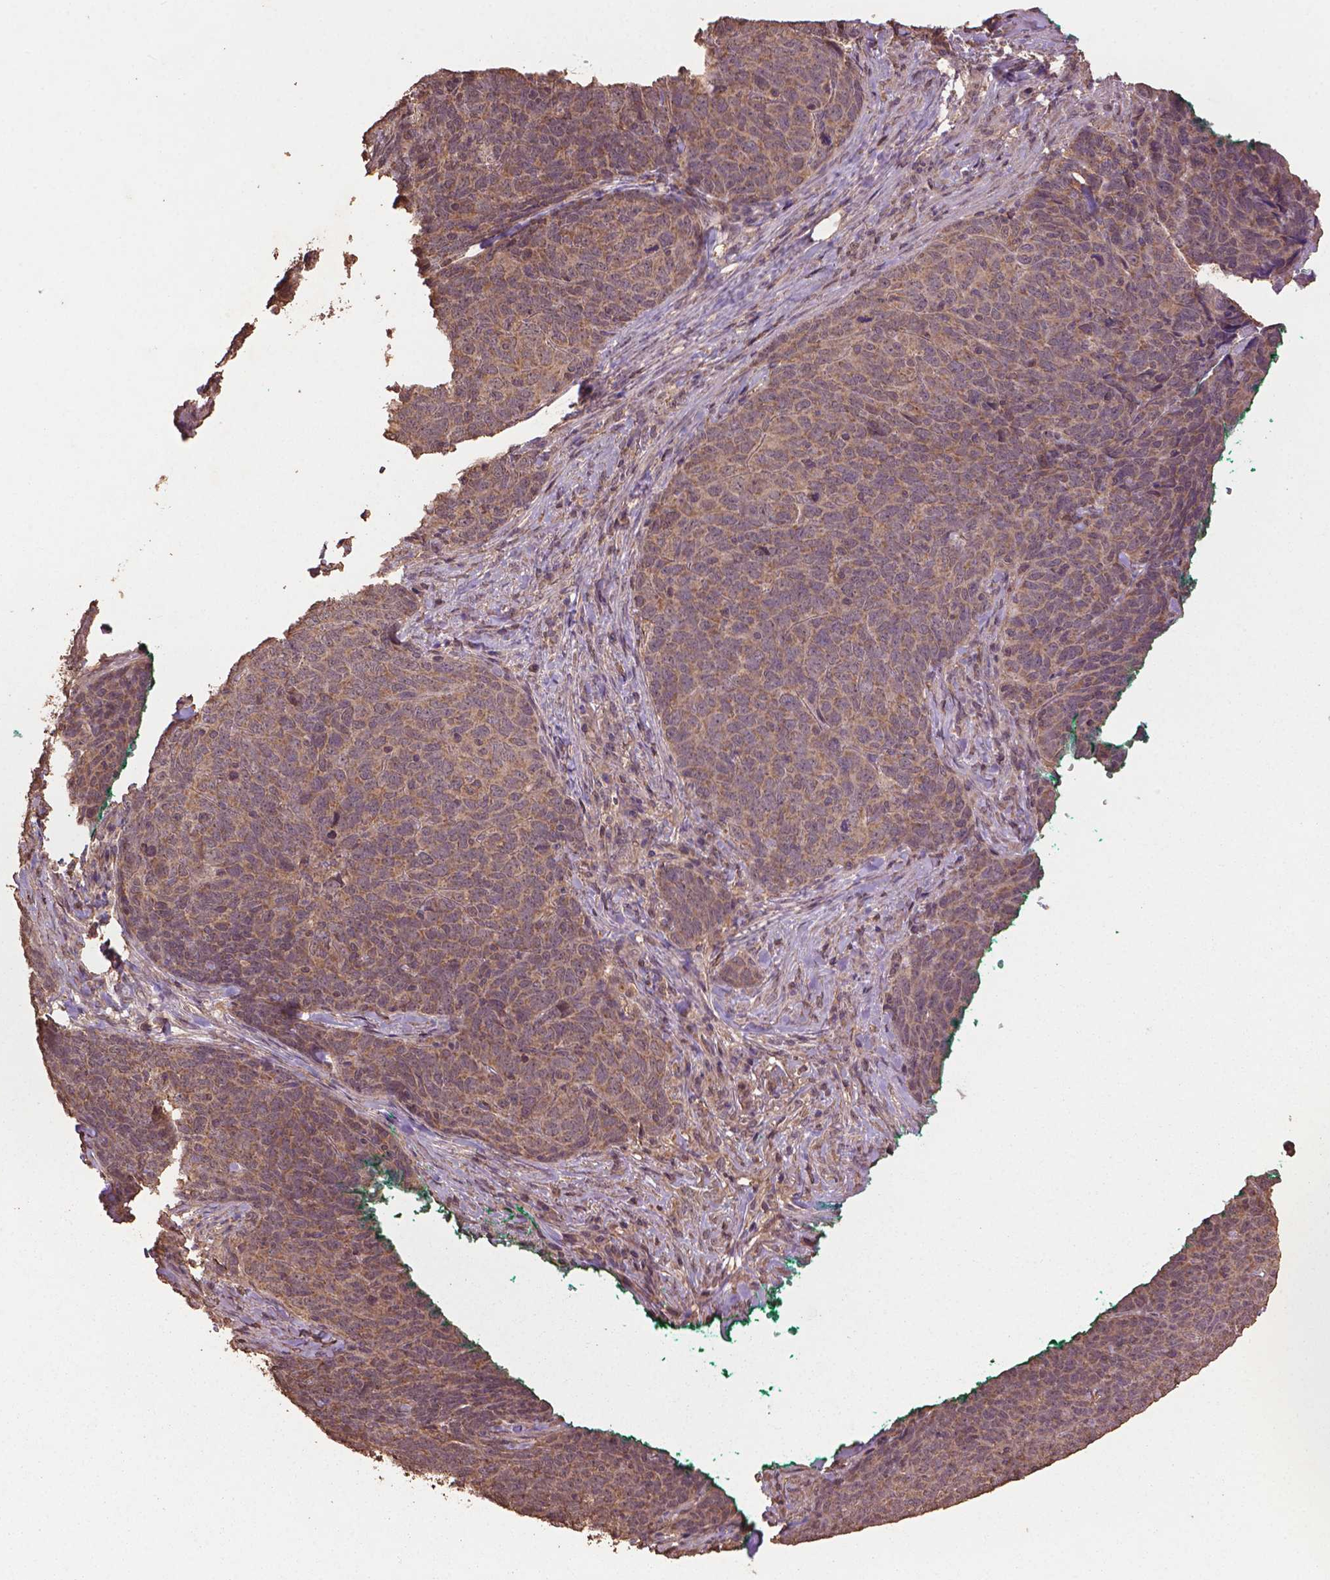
{"staining": {"intensity": "weak", "quantity": ">75%", "location": "cytoplasmic/membranous"}, "tissue": "skin cancer", "cell_type": "Tumor cells", "image_type": "cancer", "snomed": [{"axis": "morphology", "description": "Squamous cell carcinoma, NOS"}, {"axis": "topography", "description": "Skin"}, {"axis": "topography", "description": "Anal"}], "caption": "A micrograph showing weak cytoplasmic/membranous positivity in approximately >75% of tumor cells in squamous cell carcinoma (skin), as visualized by brown immunohistochemical staining.", "gene": "BABAM1", "patient": {"sex": "female", "age": 51}}